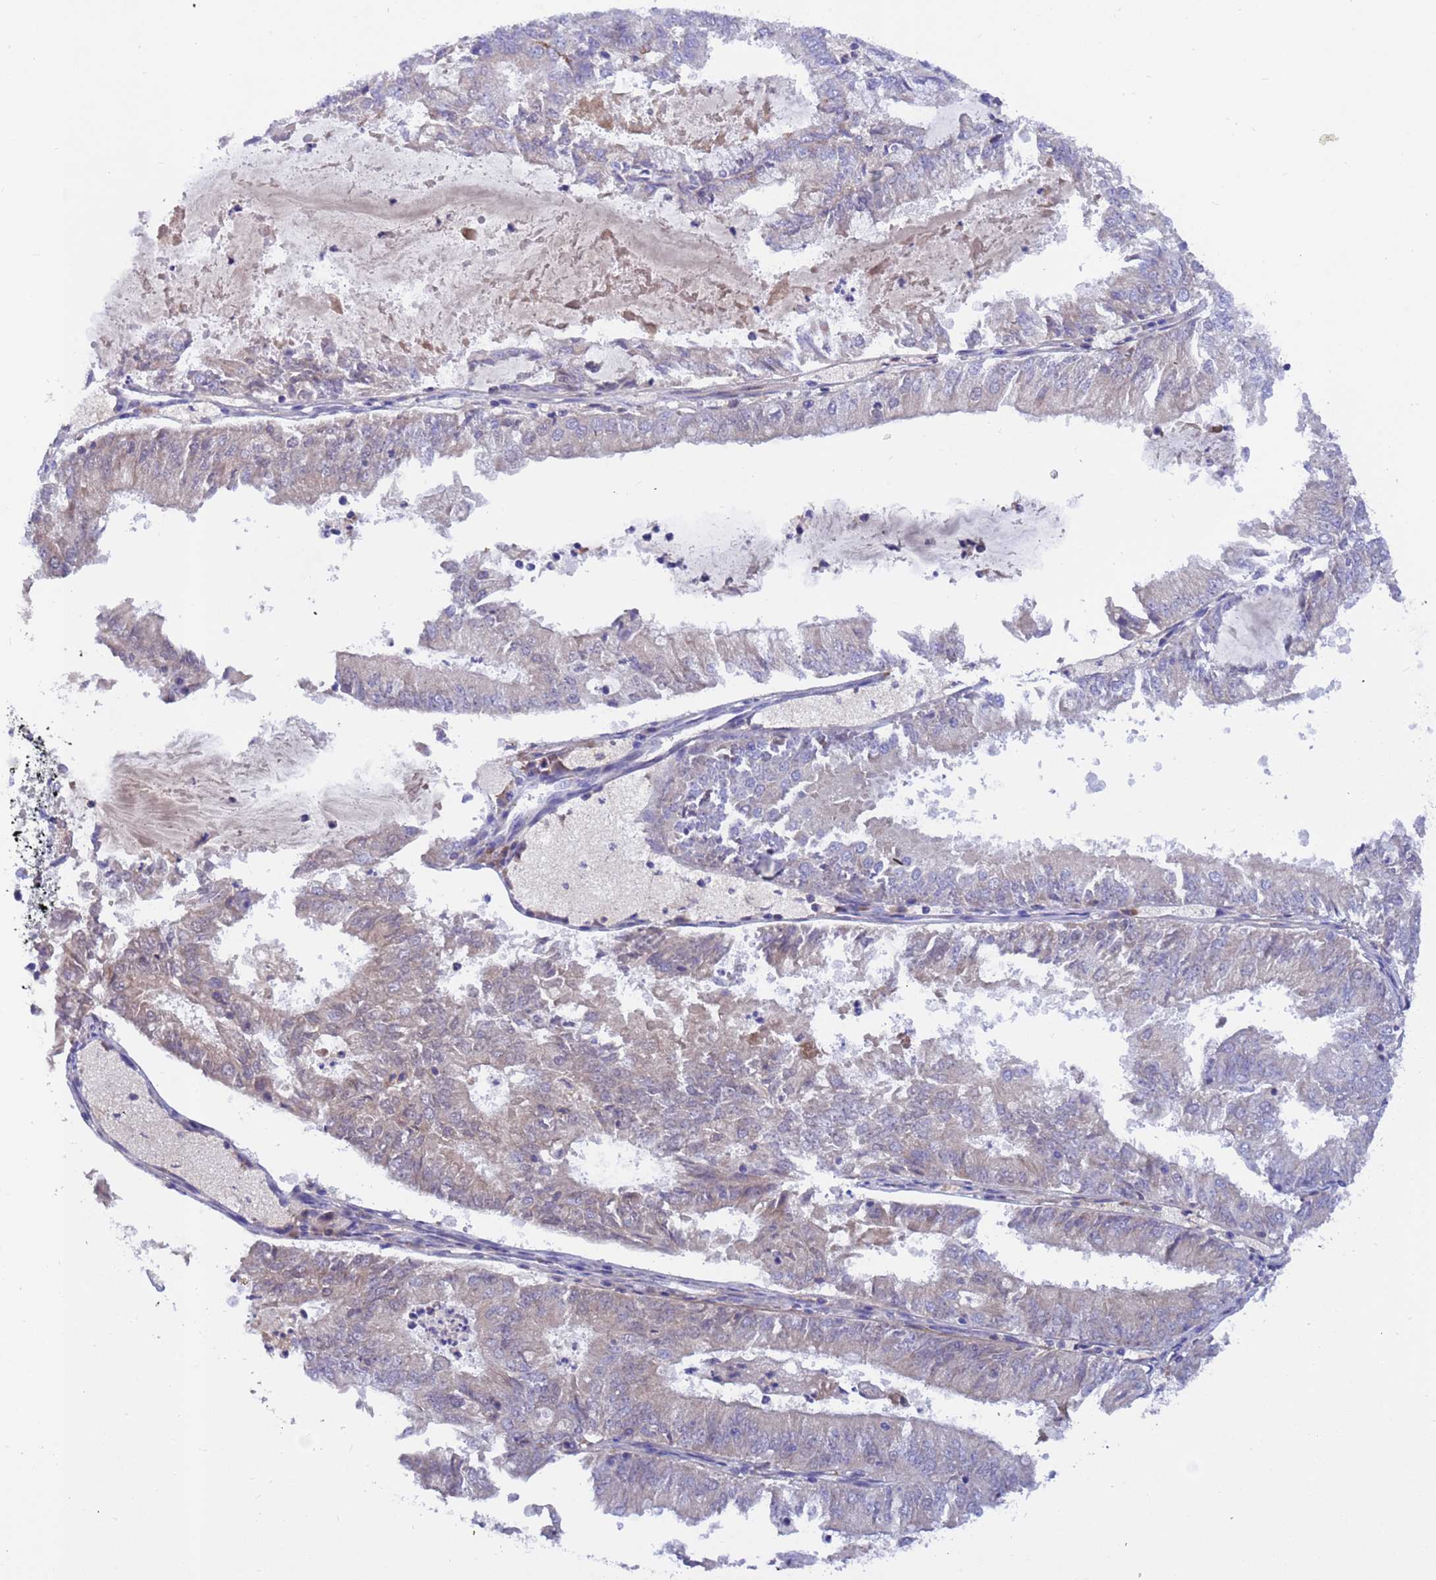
{"staining": {"intensity": "negative", "quantity": "none", "location": "none"}, "tissue": "endometrial cancer", "cell_type": "Tumor cells", "image_type": "cancer", "snomed": [{"axis": "morphology", "description": "Adenocarcinoma, NOS"}, {"axis": "topography", "description": "Endometrium"}], "caption": "The immunohistochemistry (IHC) photomicrograph has no significant positivity in tumor cells of adenocarcinoma (endometrial) tissue.", "gene": "FOXRED1", "patient": {"sex": "female", "age": 57}}